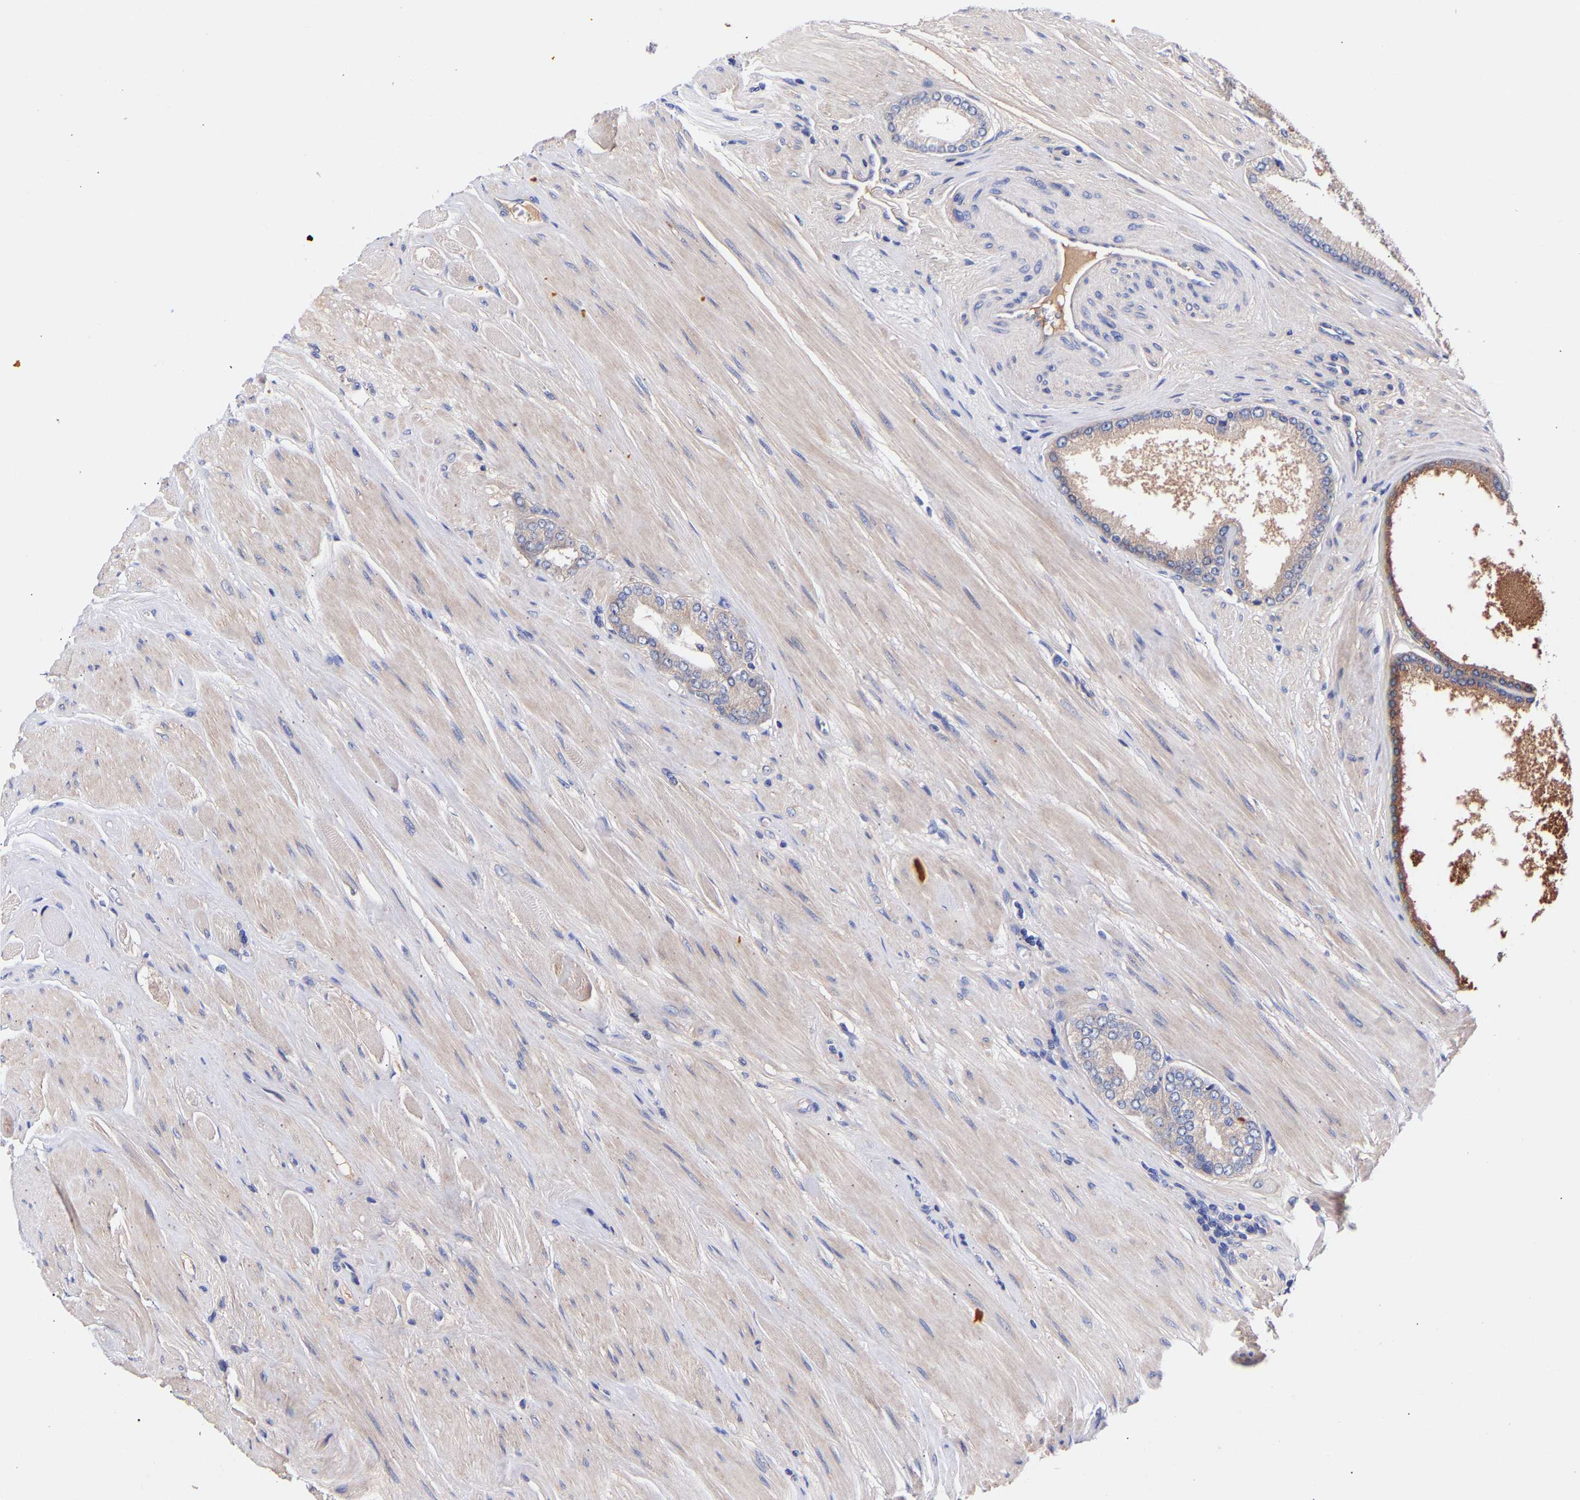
{"staining": {"intensity": "negative", "quantity": "none", "location": "none"}, "tissue": "prostate cancer", "cell_type": "Tumor cells", "image_type": "cancer", "snomed": [{"axis": "morphology", "description": "Adenocarcinoma, High grade"}, {"axis": "topography", "description": "Prostate"}], "caption": "Adenocarcinoma (high-grade) (prostate) was stained to show a protein in brown. There is no significant expression in tumor cells. (Brightfield microscopy of DAB immunohistochemistry at high magnification).", "gene": "AIMP2", "patient": {"sex": "male", "age": 61}}